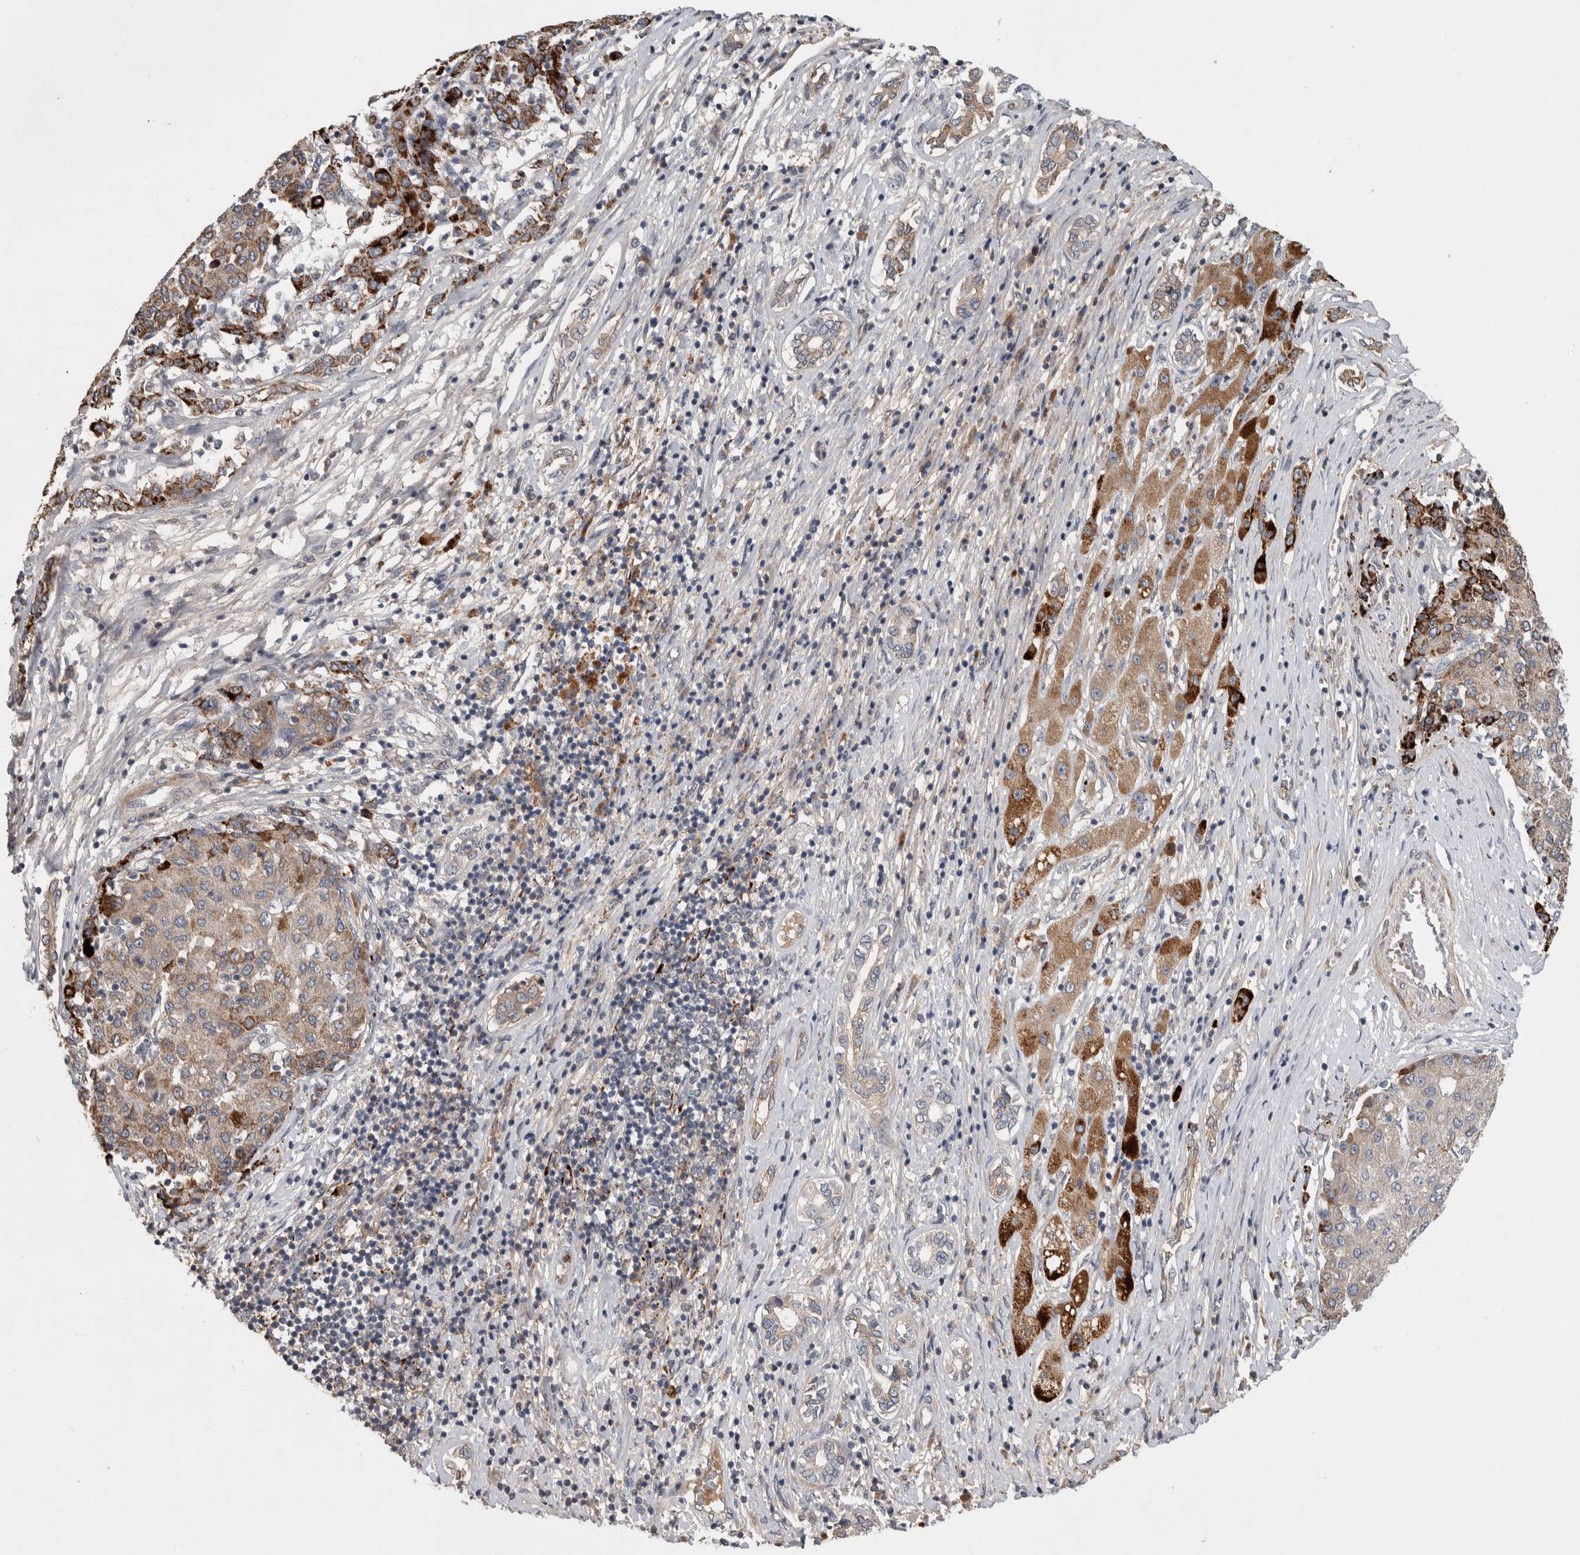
{"staining": {"intensity": "moderate", "quantity": "<25%", "location": "cytoplasmic/membranous"}, "tissue": "liver cancer", "cell_type": "Tumor cells", "image_type": "cancer", "snomed": [{"axis": "morphology", "description": "Carcinoma, Hepatocellular, NOS"}, {"axis": "topography", "description": "Liver"}], "caption": "Protein expression analysis of human hepatocellular carcinoma (liver) reveals moderate cytoplasmic/membranous staining in about <25% of tumor cells.", "gene": "CHRM3", "patient": {"sex": "male", "age": 65}}